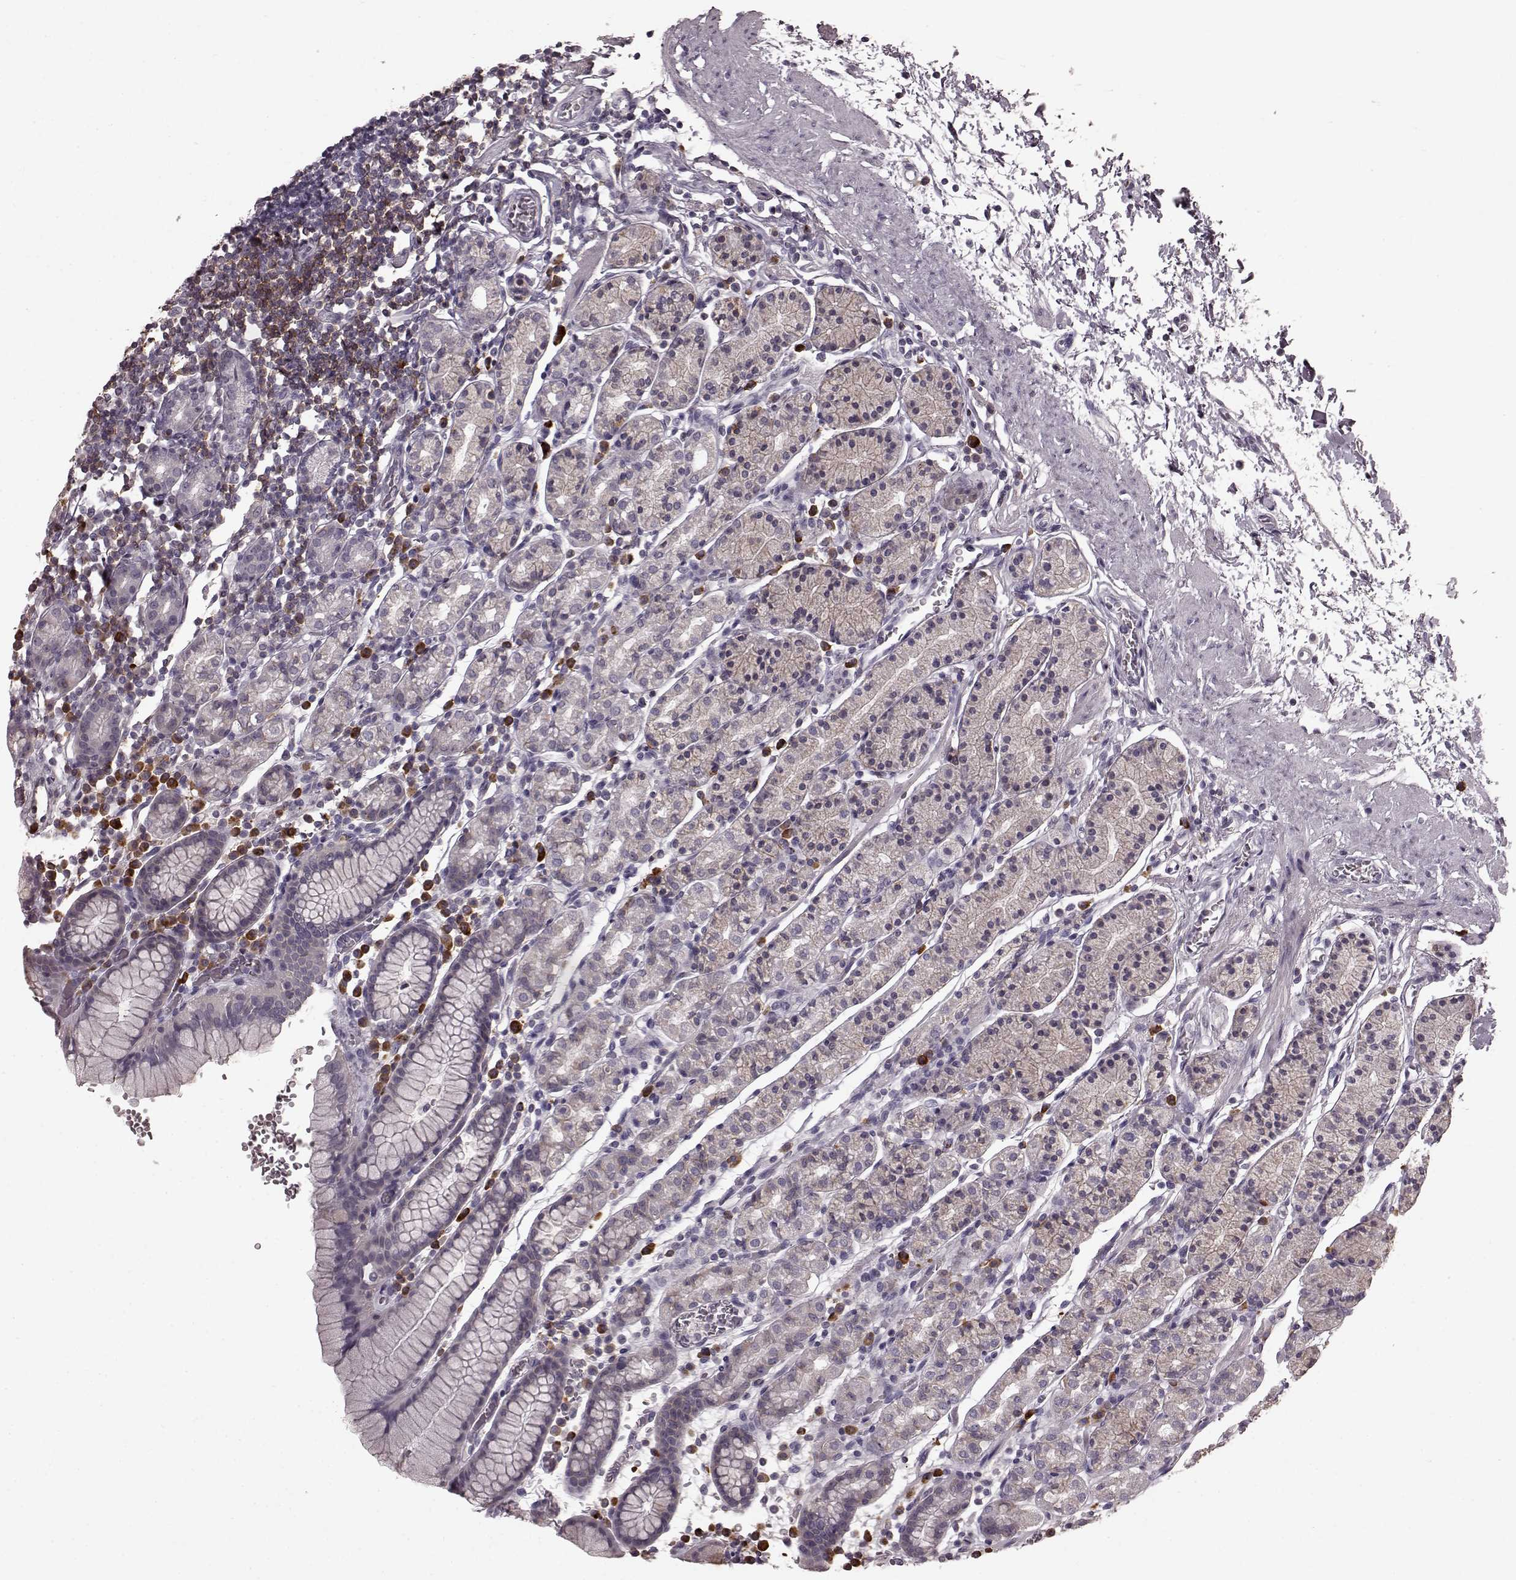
{"staining": {"intensity": "negative", "quantity": "none", "location": "none"}, "tissue": "stomach", "cell_type": "Glandular cells", "image_type": "normal", "snomed": [{"axis": "morphology", "description": "Normal tissue, NOS"}, {"axis": "topography", "description": "Stomach, upper"}, {"axis": "topography", "description": "Stomach"}], "caption": "The IHC micrograph has no significant expression in glandular cells of stomach.", "gene": "CD28", "patient": {"sex": "male", "age": 62}}